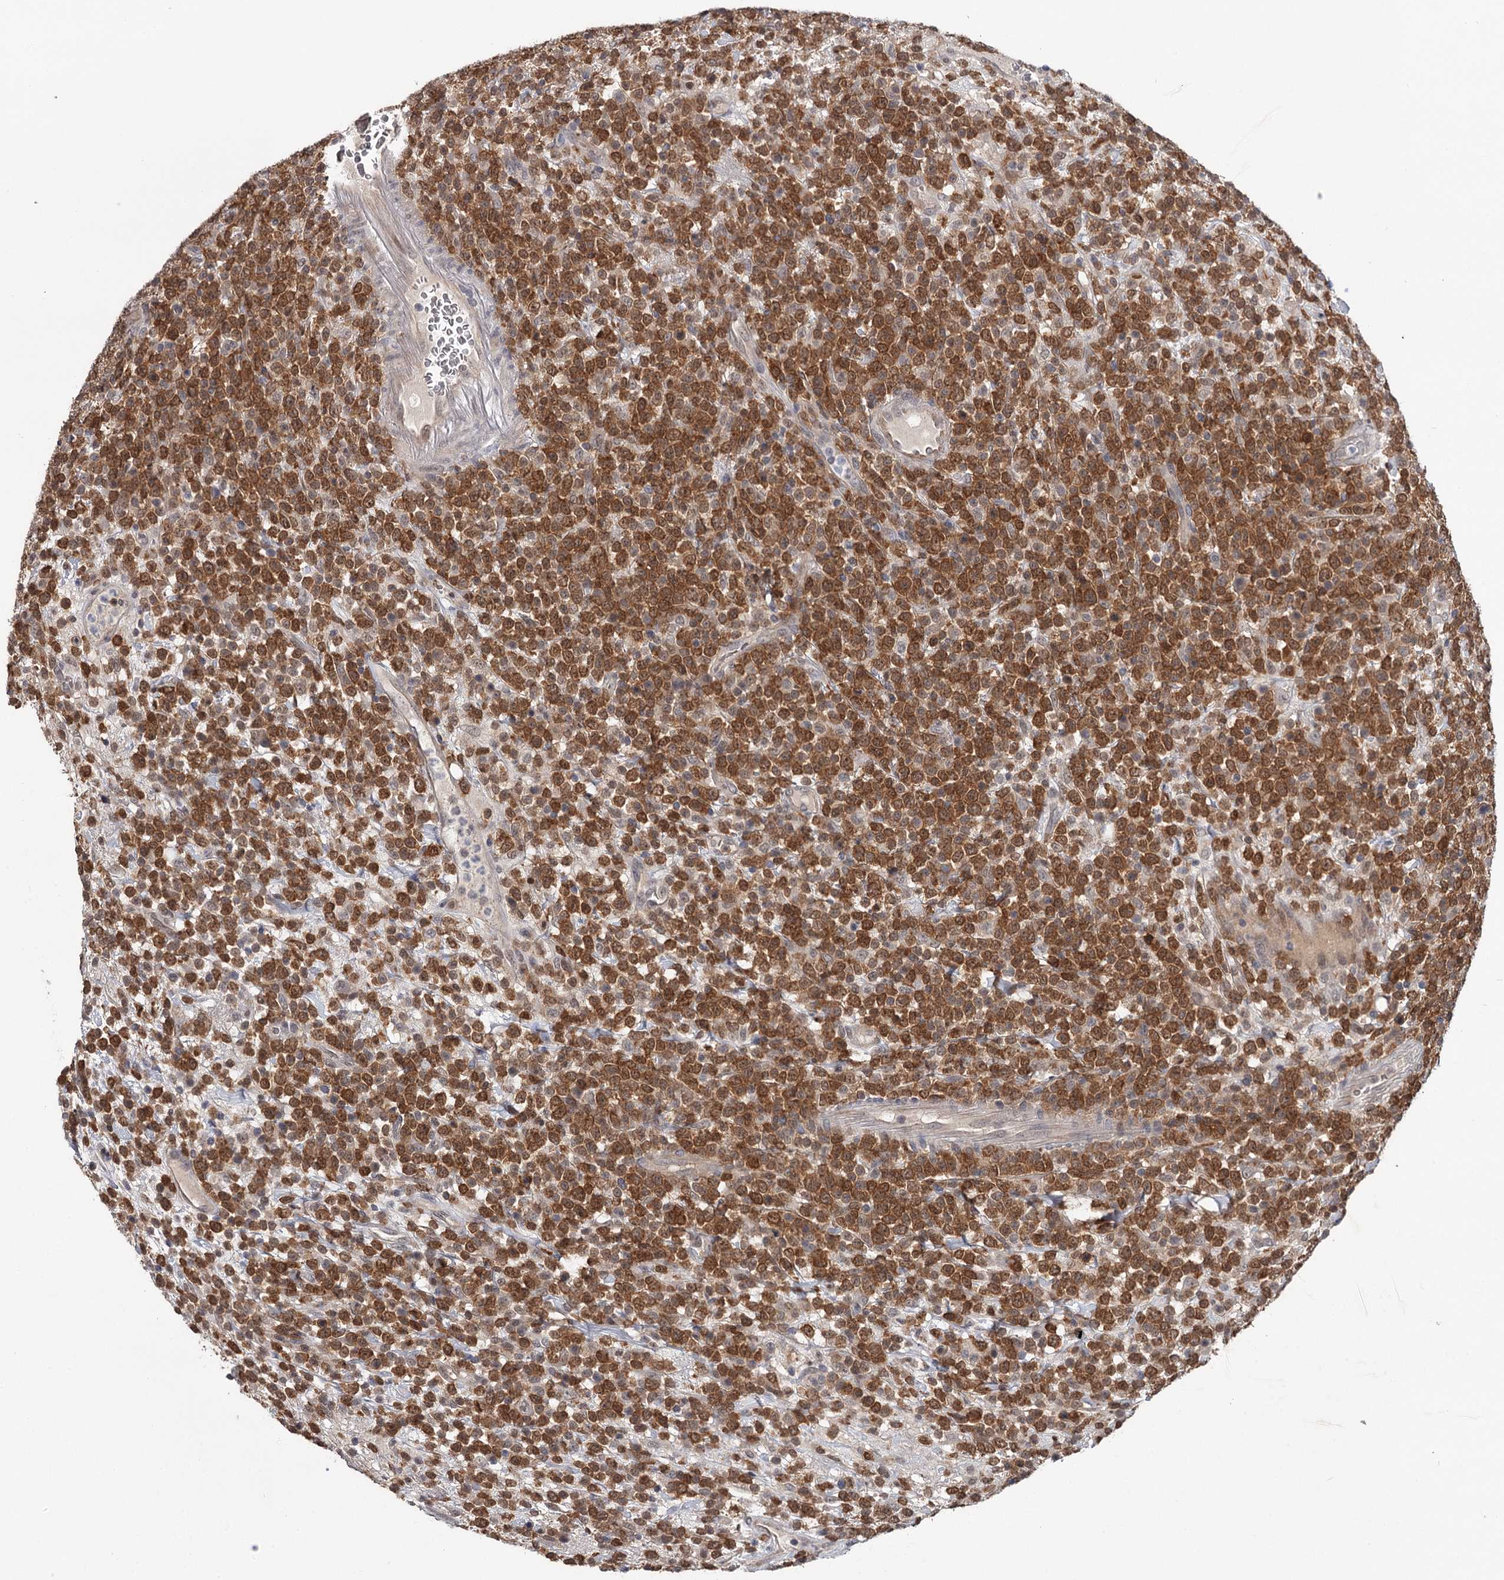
{"staining": {"intensity": "moderate", "quantity": ">75%", "location": "nuclear"}, "tissue": "lymphoma", "cell_type": "Tumor cells", "image_type": "cancer", "snomed": [{"axis": "morphology", "description": "Malignant lymphoma, non-Hodgkin's type, High grade"}, {"axis": "topography", "description": "Colon"}], "caption": "The immunohistochemical stain labels moderate nuclear positivity in tumor cells of lymphoma tissue.", "gene": "GTSF1", "patient": {"sex": "female", "age": 53}}